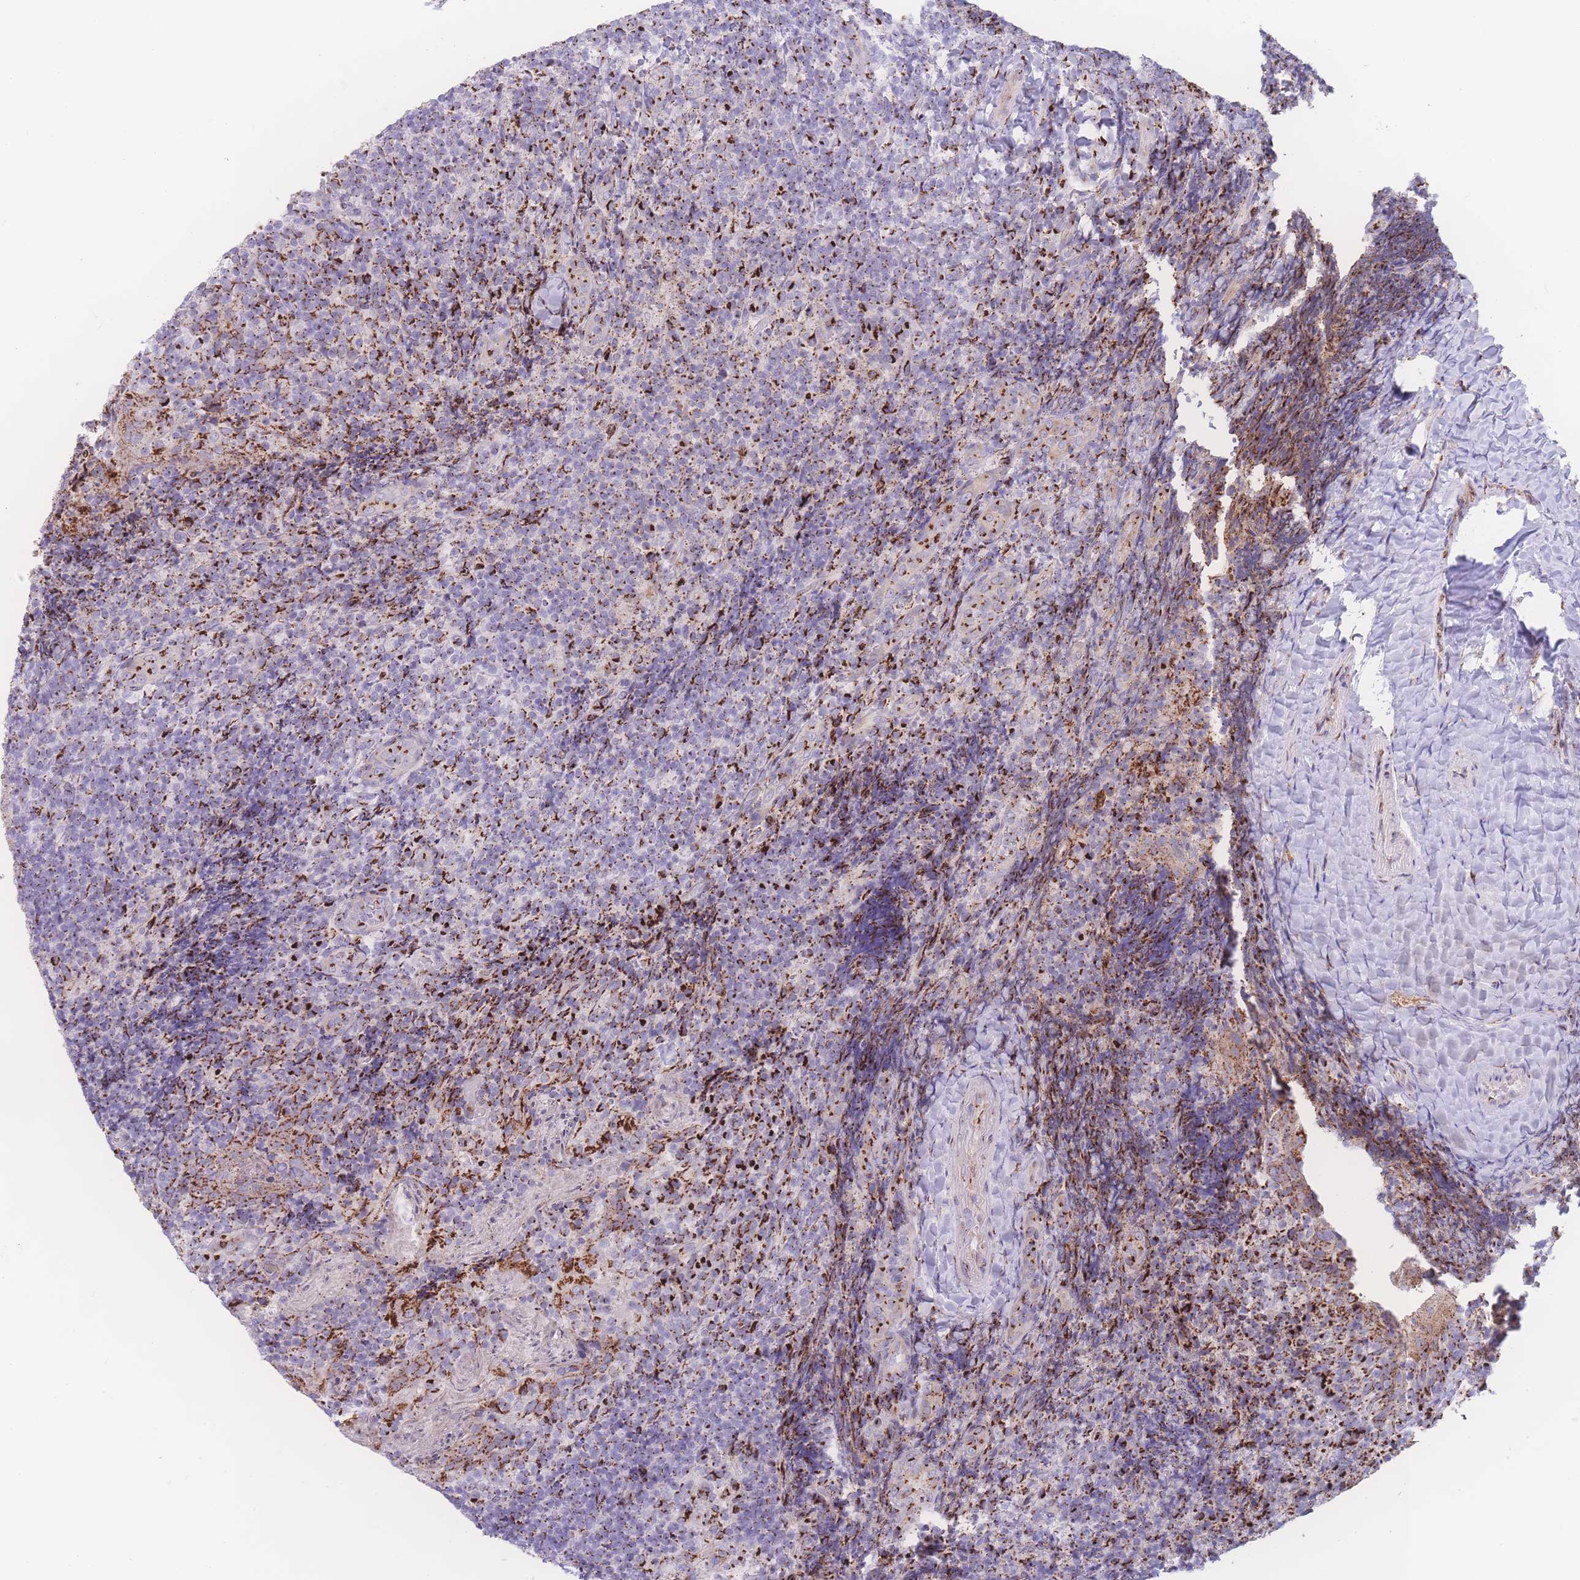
{"staining": {"intensity": "strong", "quantity": "25%-75%", "location": "cytoplasmic/membranous"}, "tissue": "tonsil", "cell_type": "Germinal center cells", "image_type": "normal", "snomed": [{"axis": "morphology", "description": "Normal tissue, NOS"}, {"axis": "topography", "description": "Tonsil"}], "caption": "Immunohistochemistry (IHC) staining of unremarkable tonsil, which demonstrates high levels of strong cytoplasmic/membranous positivity in approximately 25%-75% of germinal center cells indicating strong cytoplasmic/membranous protein positivity. The staining was performed using DAB (3,3'-diaminobenzidine) (brown) for protein detection and nuclei were counterstained in hematoxylin (blue).", "gene": "GOLM2", "patient": {"sex": "female", "age": 10}}